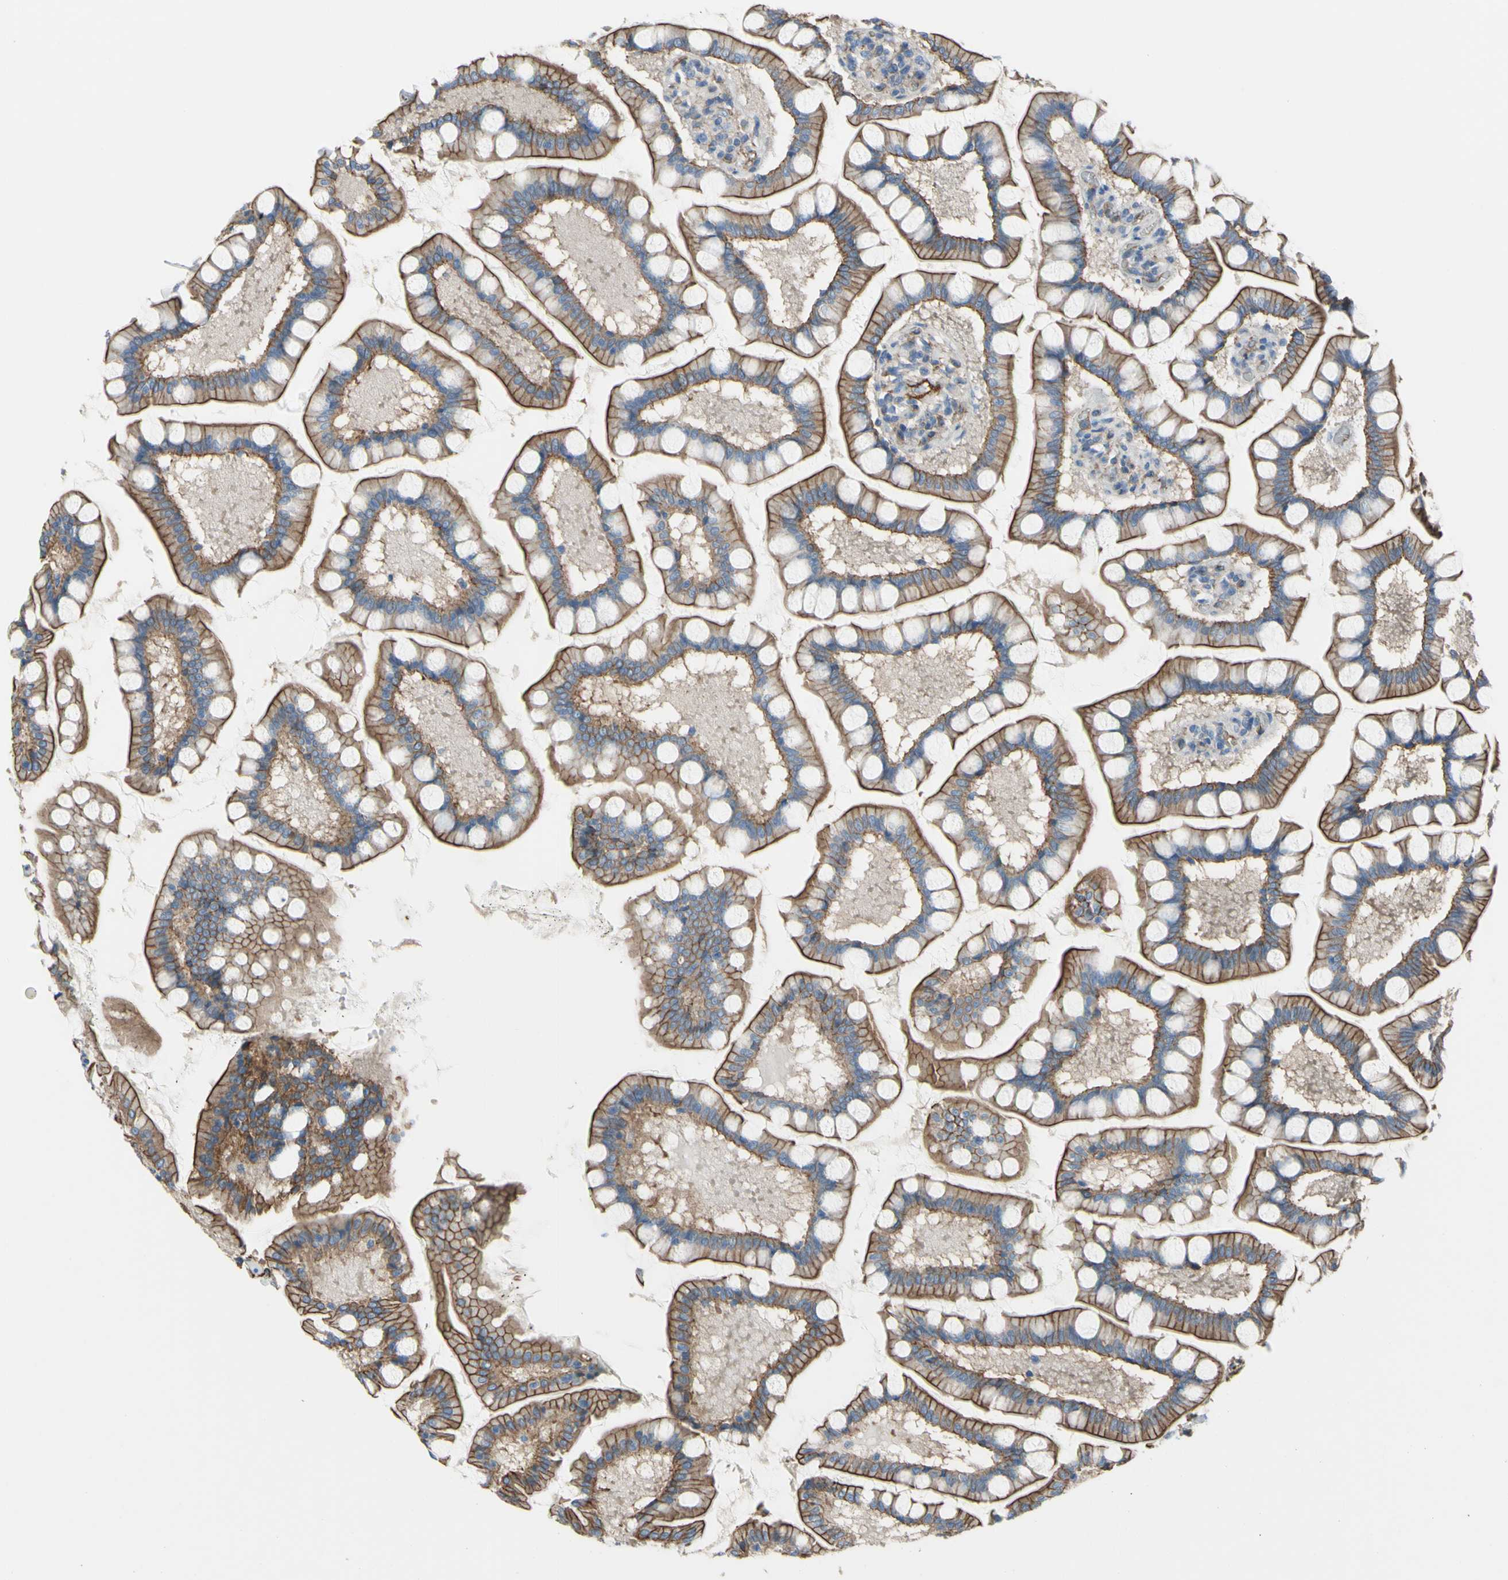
{"staining": {"intensity": "strong", "quantity": ">75%", "location": "cytoplasmic/membranous"}, "tissue": "small intestine", "cell_type": "Glandular cells", "image_type": "normal", "snomed": [{"axis": "morphology", "description": "Normal tissue, NOS"}, {"axis": "topography", "description": "Small intestine"}], "caption": "Immunohistochemical staining of unremarkable human small intestine reveals >75% levels of strong cytoplasmic/membranous protein staining in about >75% of glandular cells.", "gene": "TPBG", "patient": {"sex": "male", "age": 41}}